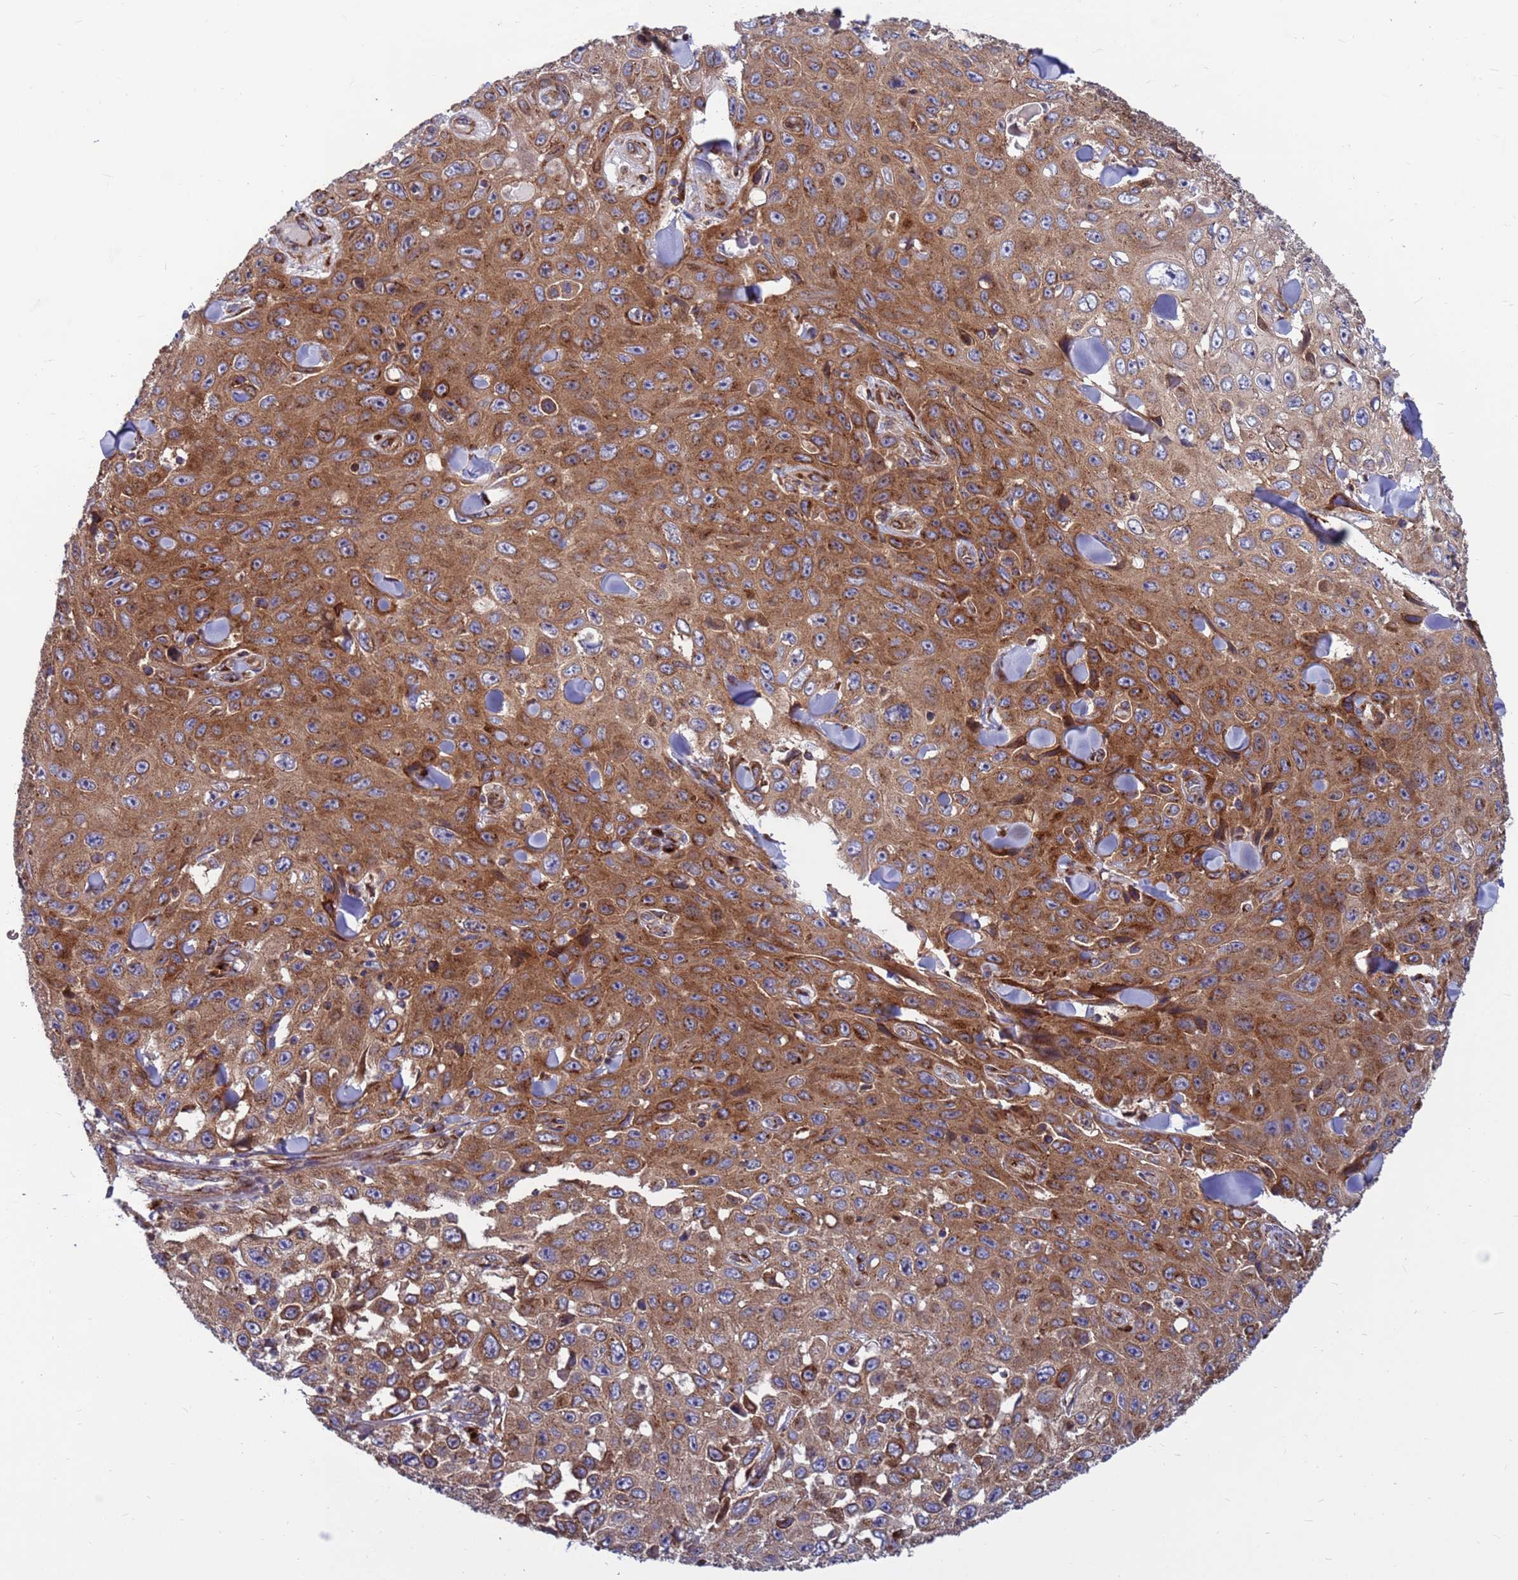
{"staining": {"intensity": "moderate", "quantity": ">75%", "location": "cytoplasmic/membranous"}, "tissue": "skin cancer", "cell_type": "Tumor cells", "image_type": "cancer", "snomed": [{"axis": "morphology", "description": "Basal cell carcinoma"}, {"axis": "topography", "description": "Skin"}], "caption": "DAB (3,3'-diaminobenzidine) immunohistochemical staining of skin basal cell carcinoma reveals moderate cytoplasmic/membranous protein positivity in about >75% of tumor cells.", "gene": "ZC3HAV1", "patient": {"sex": "male", "age": 73}}